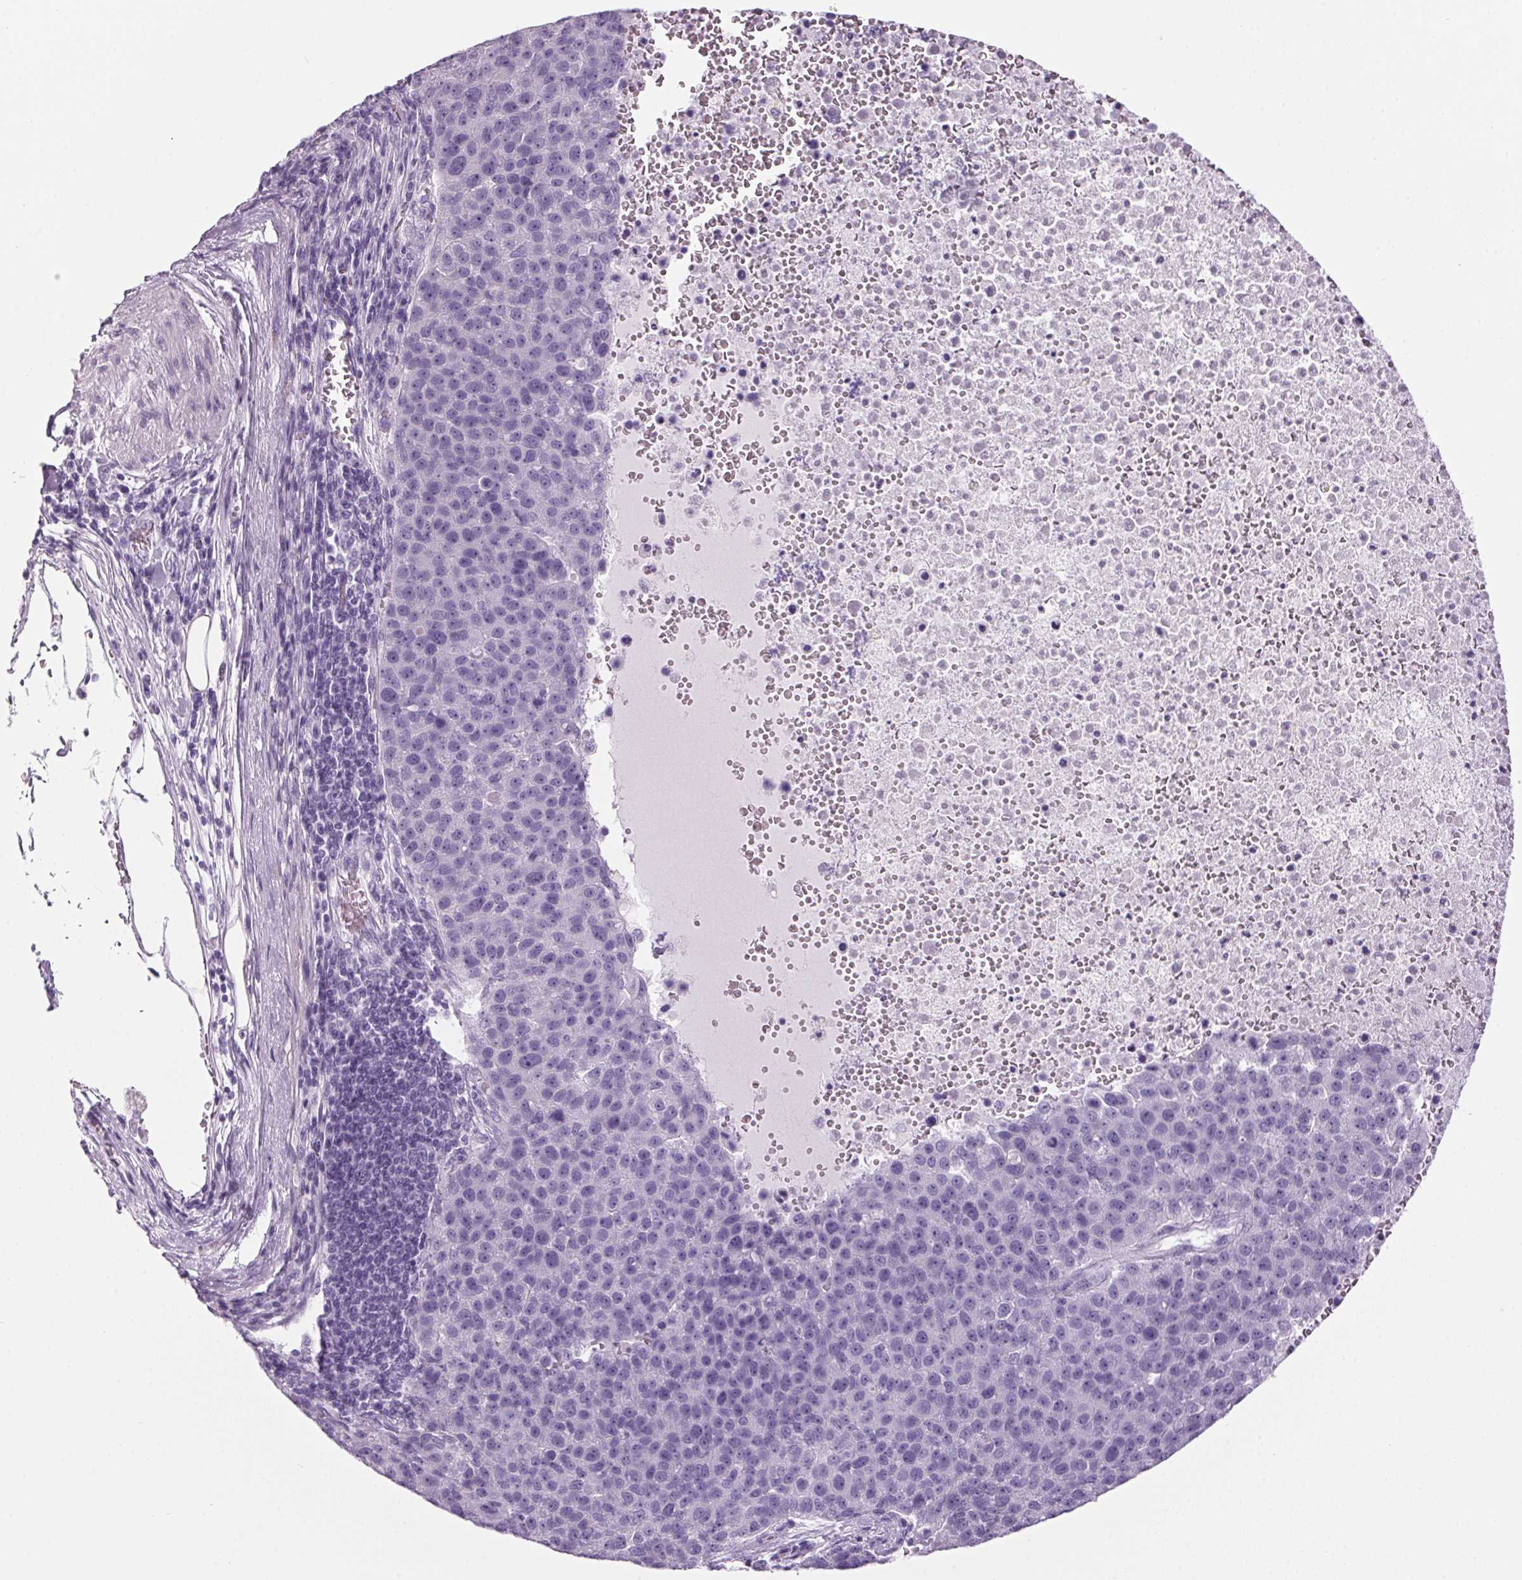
{"staining": {"intensity": "negative", "quantity": "none", "location": "none"}, "tissue": "pancreatic cancer", "cell_type": "Tumor cells", "image_type": "cancer", "snomed": [{"axis": "morphology", "description": "Adenocarcinoma, NOS"}, {"axis": "topography", "description": "Pancreas"}], "caption": "IHC of human pancreatic cancer (adenocarcinoma) shows no staining in tumor cells.", "gene": "PPP1R1A", "patient": {"sex": "female", "age": 61}}